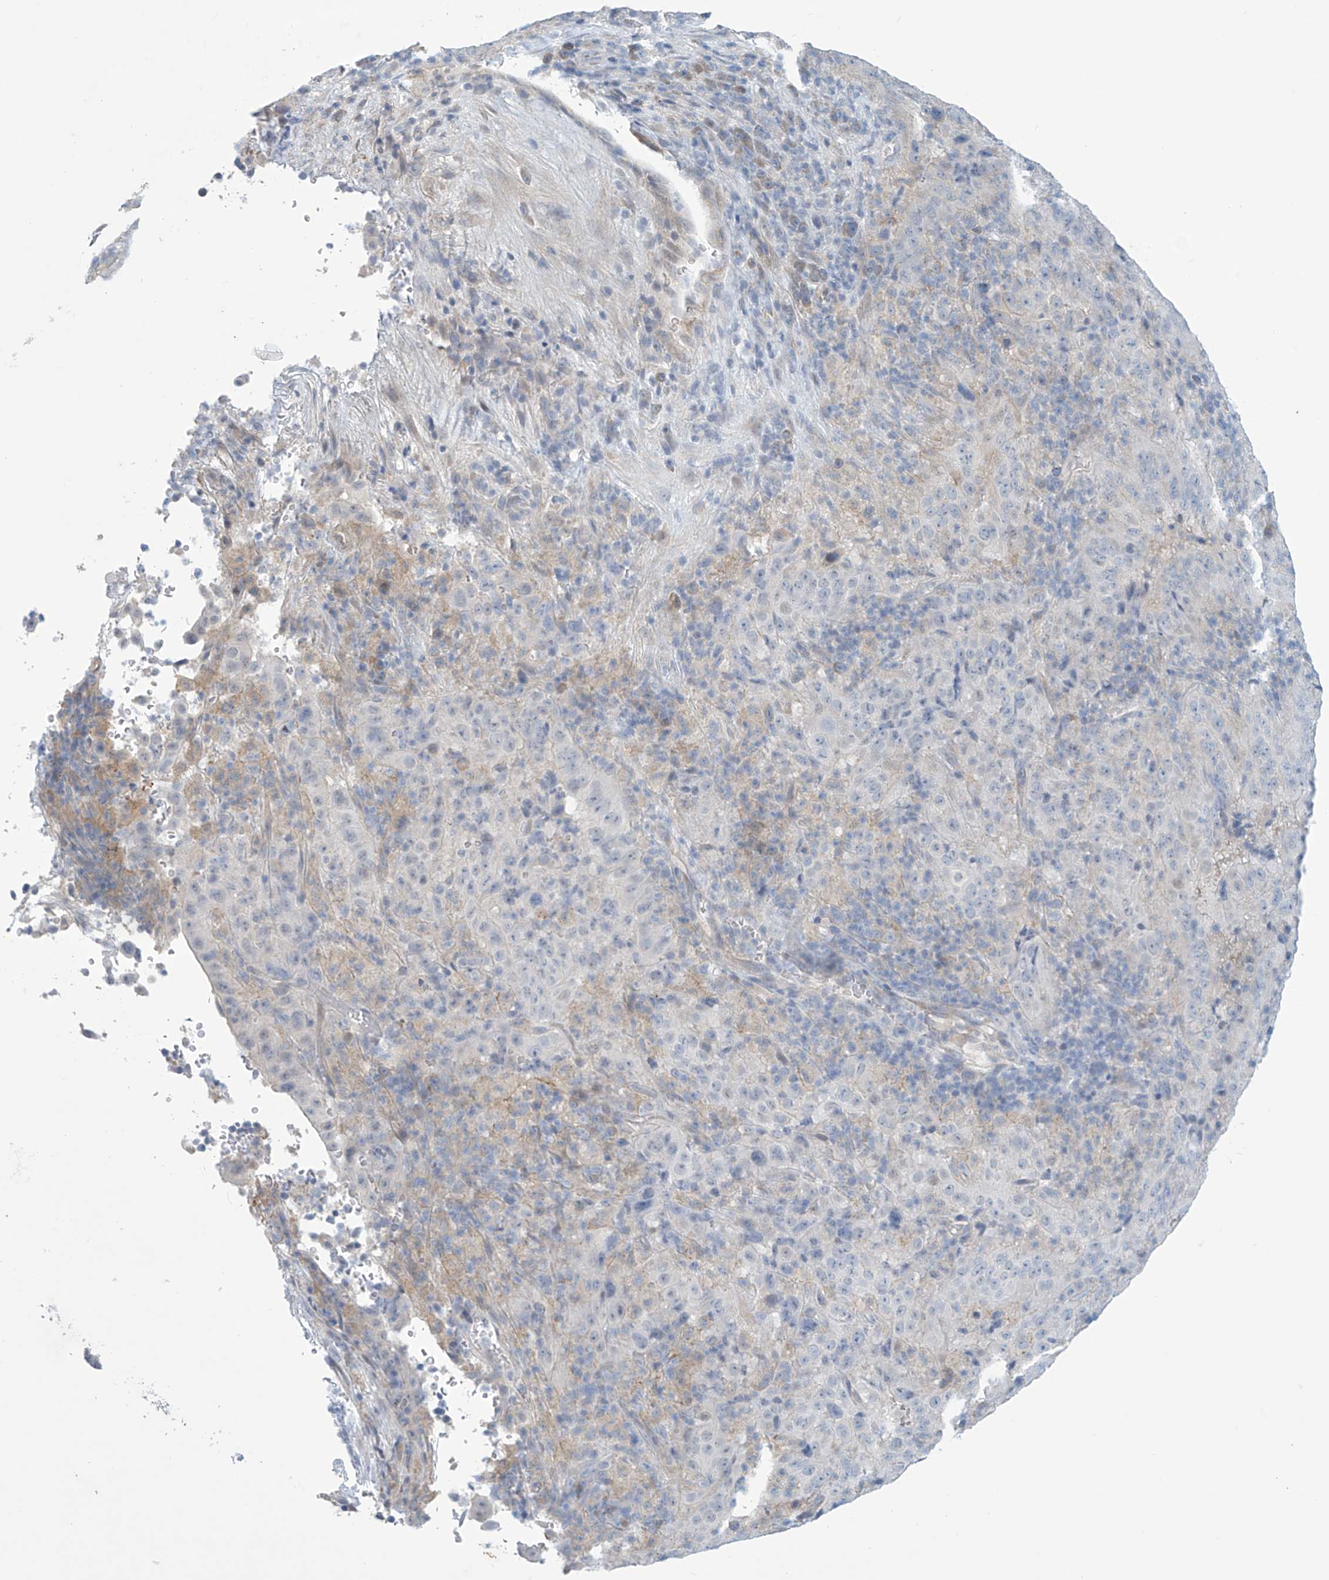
{"staining": {"intensity": "negative", "quantity": "none", "location": "none"}, "tissue": "pancreatic cancer", "cell_type": "Tumor cells", "image_type": "cancer", "snomed": [{"axis": "morphology", "description": "Adenocarcinoma, NOS"}, {"axis": "topography", "description": "Pancreas"}], "caption": "Immunohistochemistry histopathology image of neoplastic tissue: pancreatic cancer (adenocarcinoma) stained with DAB exhibits no significant protein staining in tumor cells. The staining is performed using DAB brown chromogen with nuclei counter-stained in using hematoxylin.", "gene": "SLC35A5", "patient": {"sex": "male", "age": 63}}